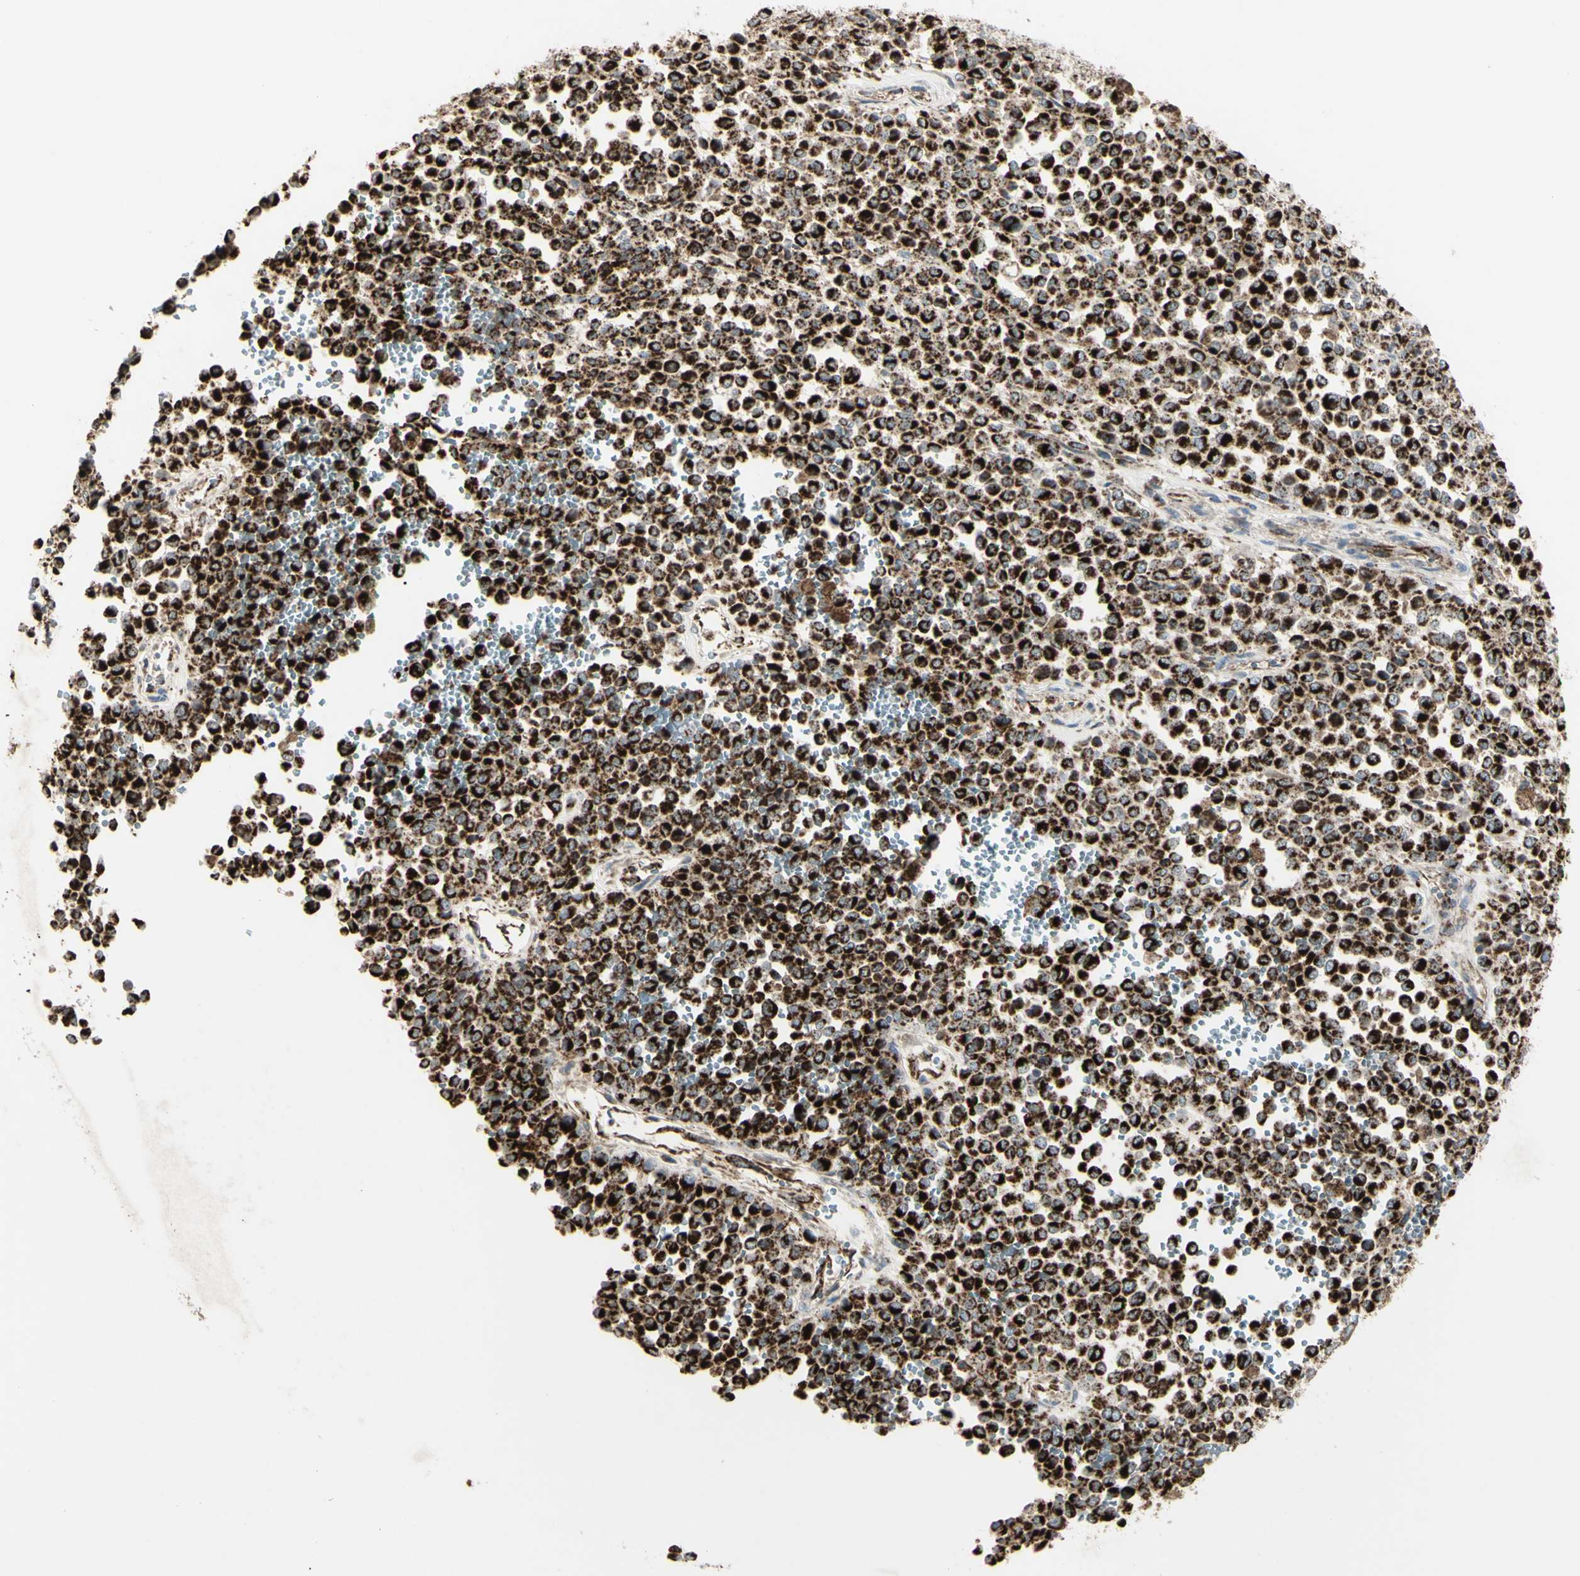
{"staining": {"intensity": "strong", "quantity": ">75%", "location": "cytoplasmic/membranous"}, "tissue": "melanoma", "cell_type": "Tumor cells", "image_type": "cancer", "snomed": [{"axis": "morphology", "description": "Malignant melanoma, Metastatic site"}, {"axis": "topography", "description": "Pancreas"}], "caption": "Melanoma stained with a brown dye demonstrates strong cytoplasmic/membranous positive expression in approximately >75% of tumor cells.", "gene": "CYB5R1", "patient": {"sex": "female", "age": 30}}